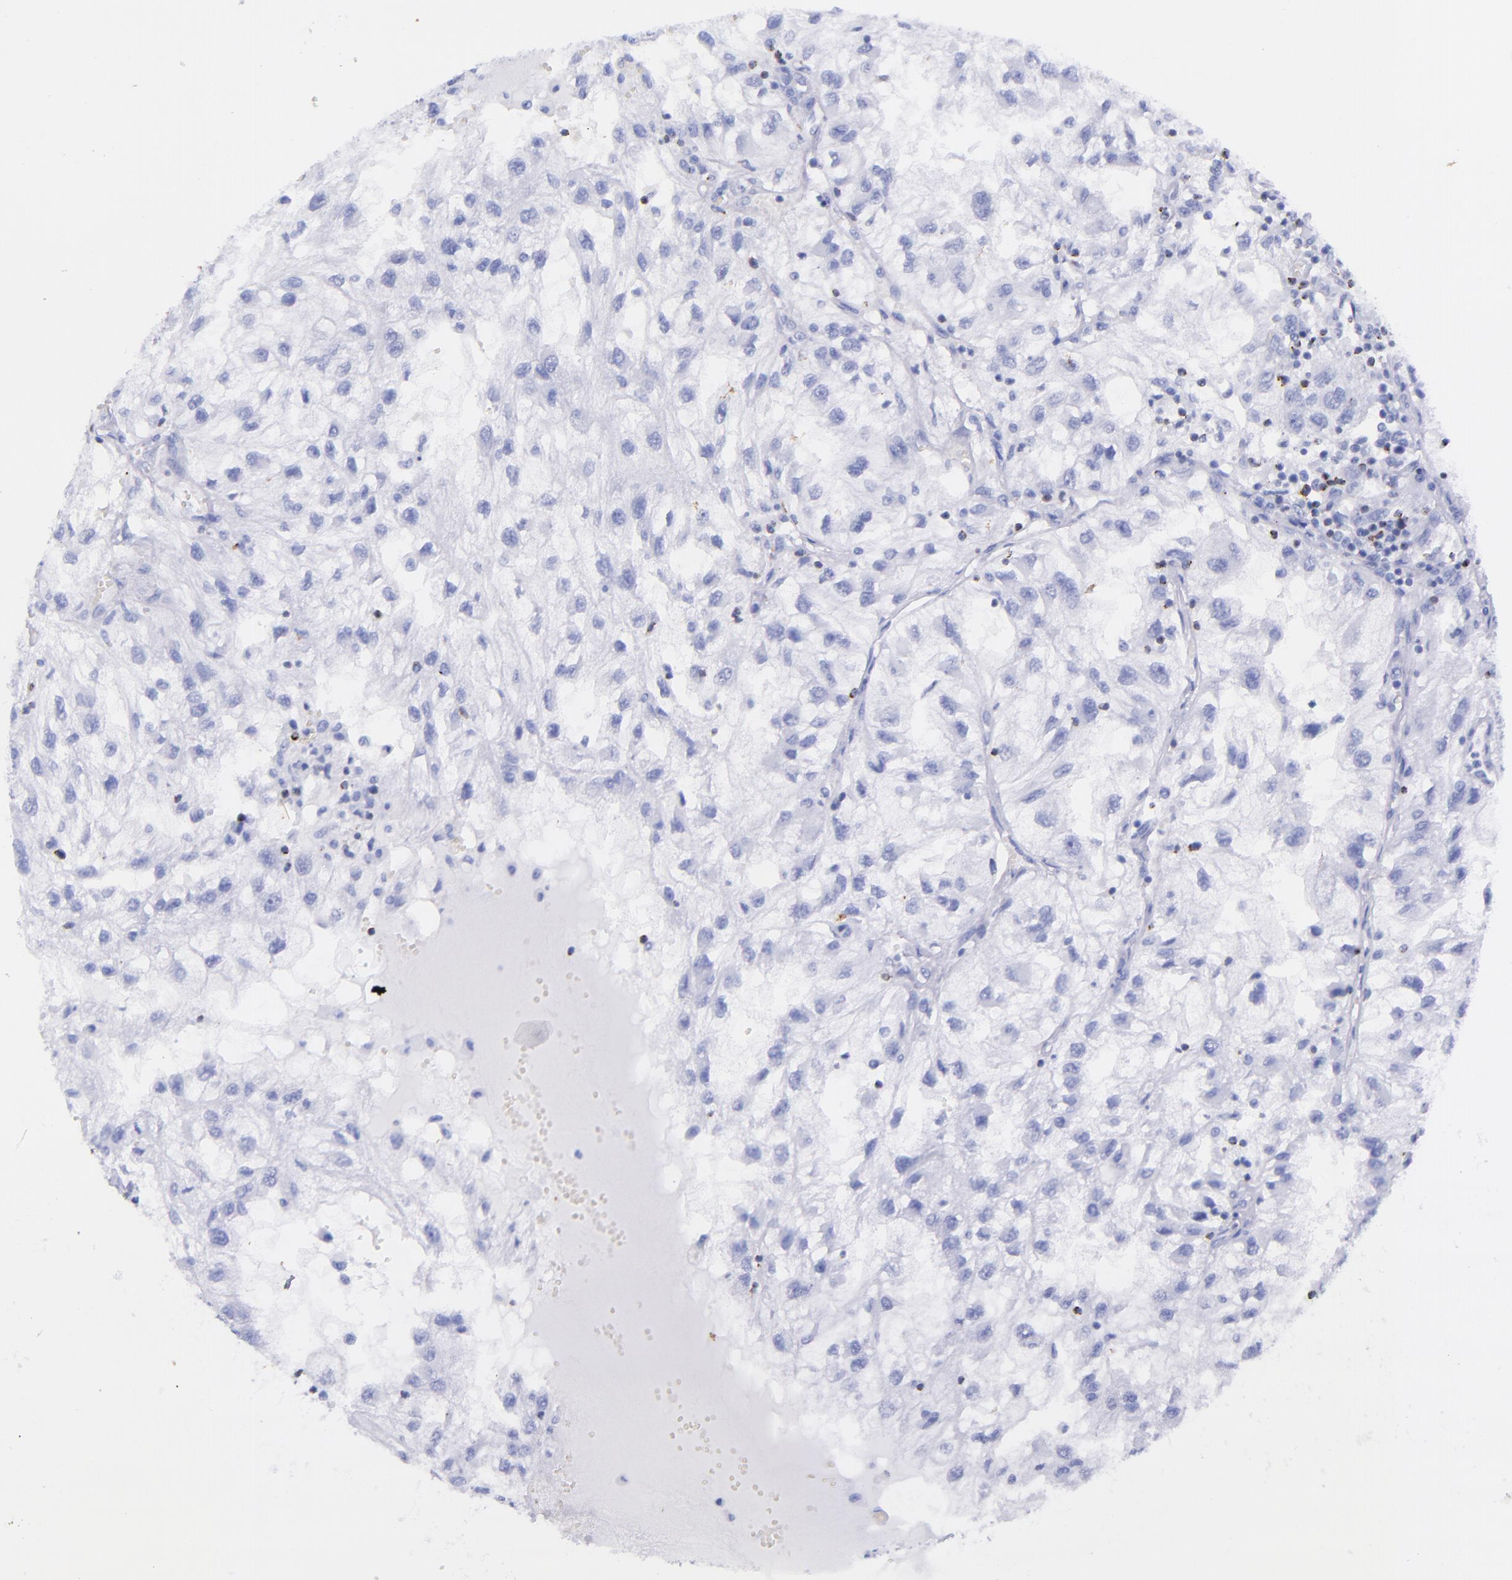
{"staining": {"intensity": "negative", "quantity": "none", "location": "none"}, "tissue": "renal cancer", "cell_type": "Tumor cells", "image_type": "cancer", "snomed": [{"axis": "morphology", "description": "Normal tissue, NOS"}, {"axis": "morphology", "description": "Adenocarcinoma, NOS"}, {"axis": "topography", "description": "Kidney"}], "caption": "High magnification brightfield microscopy of renal adenocarcinoma stained with DAB (brown) and counterstained with hematoxylin (blue): tumor cells show no significant staining.", "gene": "LAG3", "patient": {"sex": "male", "age": 71}}